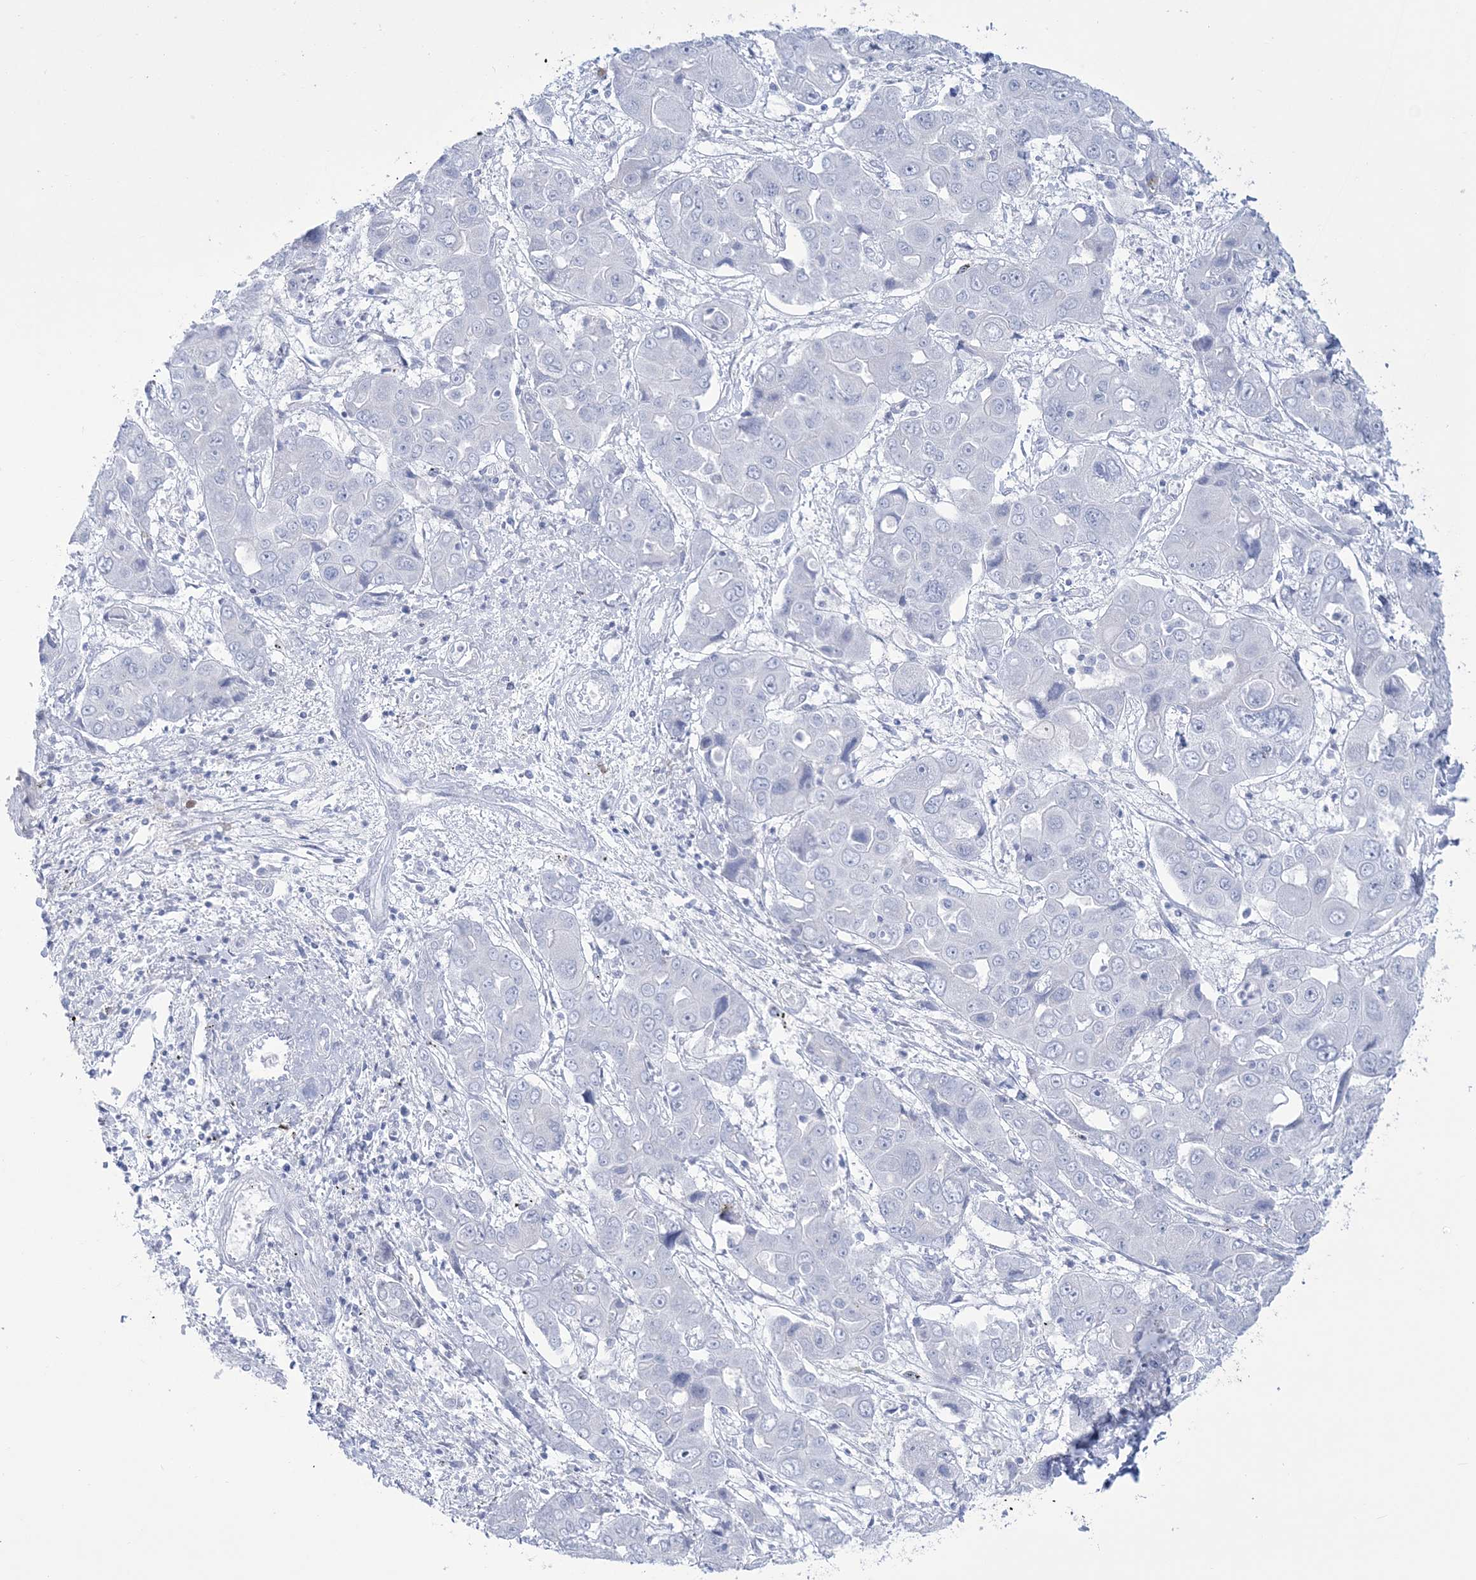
{"staining": {"intensity": "negative", "quantity": "none", "location": "none"}, "tissue": "liver cancer", "cell_type": "Tumor cells", "image_type": "cancer", "snomed": [{"axis": "morphology", "description": "Cholangiocarcinoma"}, {"axis": "topography", "description": "Liver"}], "caption": "High power microscopy micrograph of an immunohistochemistry image of cholangiocarcinoma (liver), revealing no significant staining in tumor cells.", "gene": "RBP2", "patient": {"sex": "male", "age": 67}}